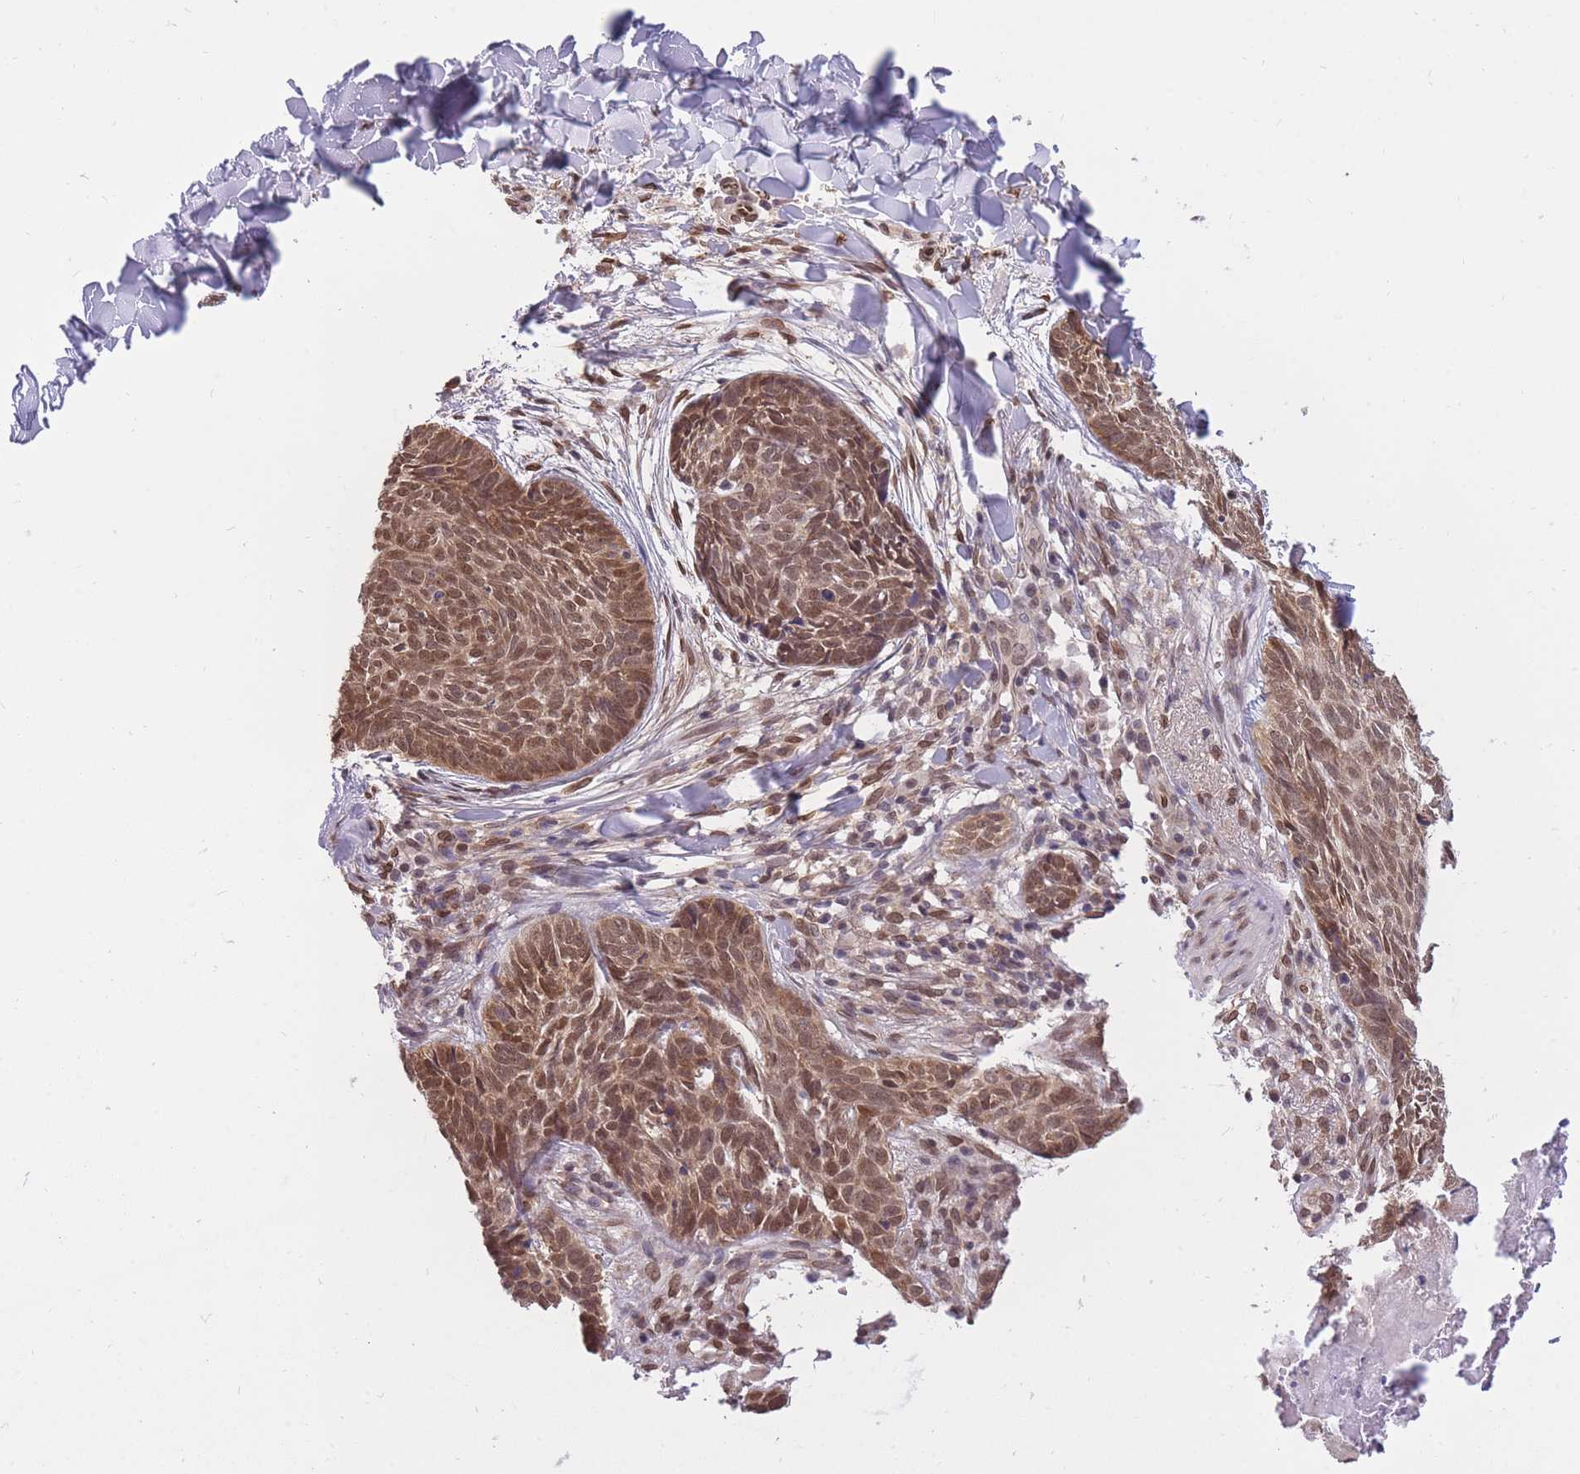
{"staining": {"intensity": "moderate", "quantity": ">75%", "location": "cytoplasmic/membranous,nuclear"}, "tissue": "skin cancer", "cell_type": "Tumor cells", "image_type": "cancer", "snomed": [{"axis": "morphology", "description": "Basal cell carcinoma"}, {"axis": "topography", "description": "Skin"}], "caption": "Immunohistochemistry (DAB) staining of skin basal cell carcinoma shows moderate cytoplasmic/membranous and nuclear protein staining in approximately >75% of tumor cells.", "gene": "CDIP1", "patient": {"sex": "female", "age": 61}}